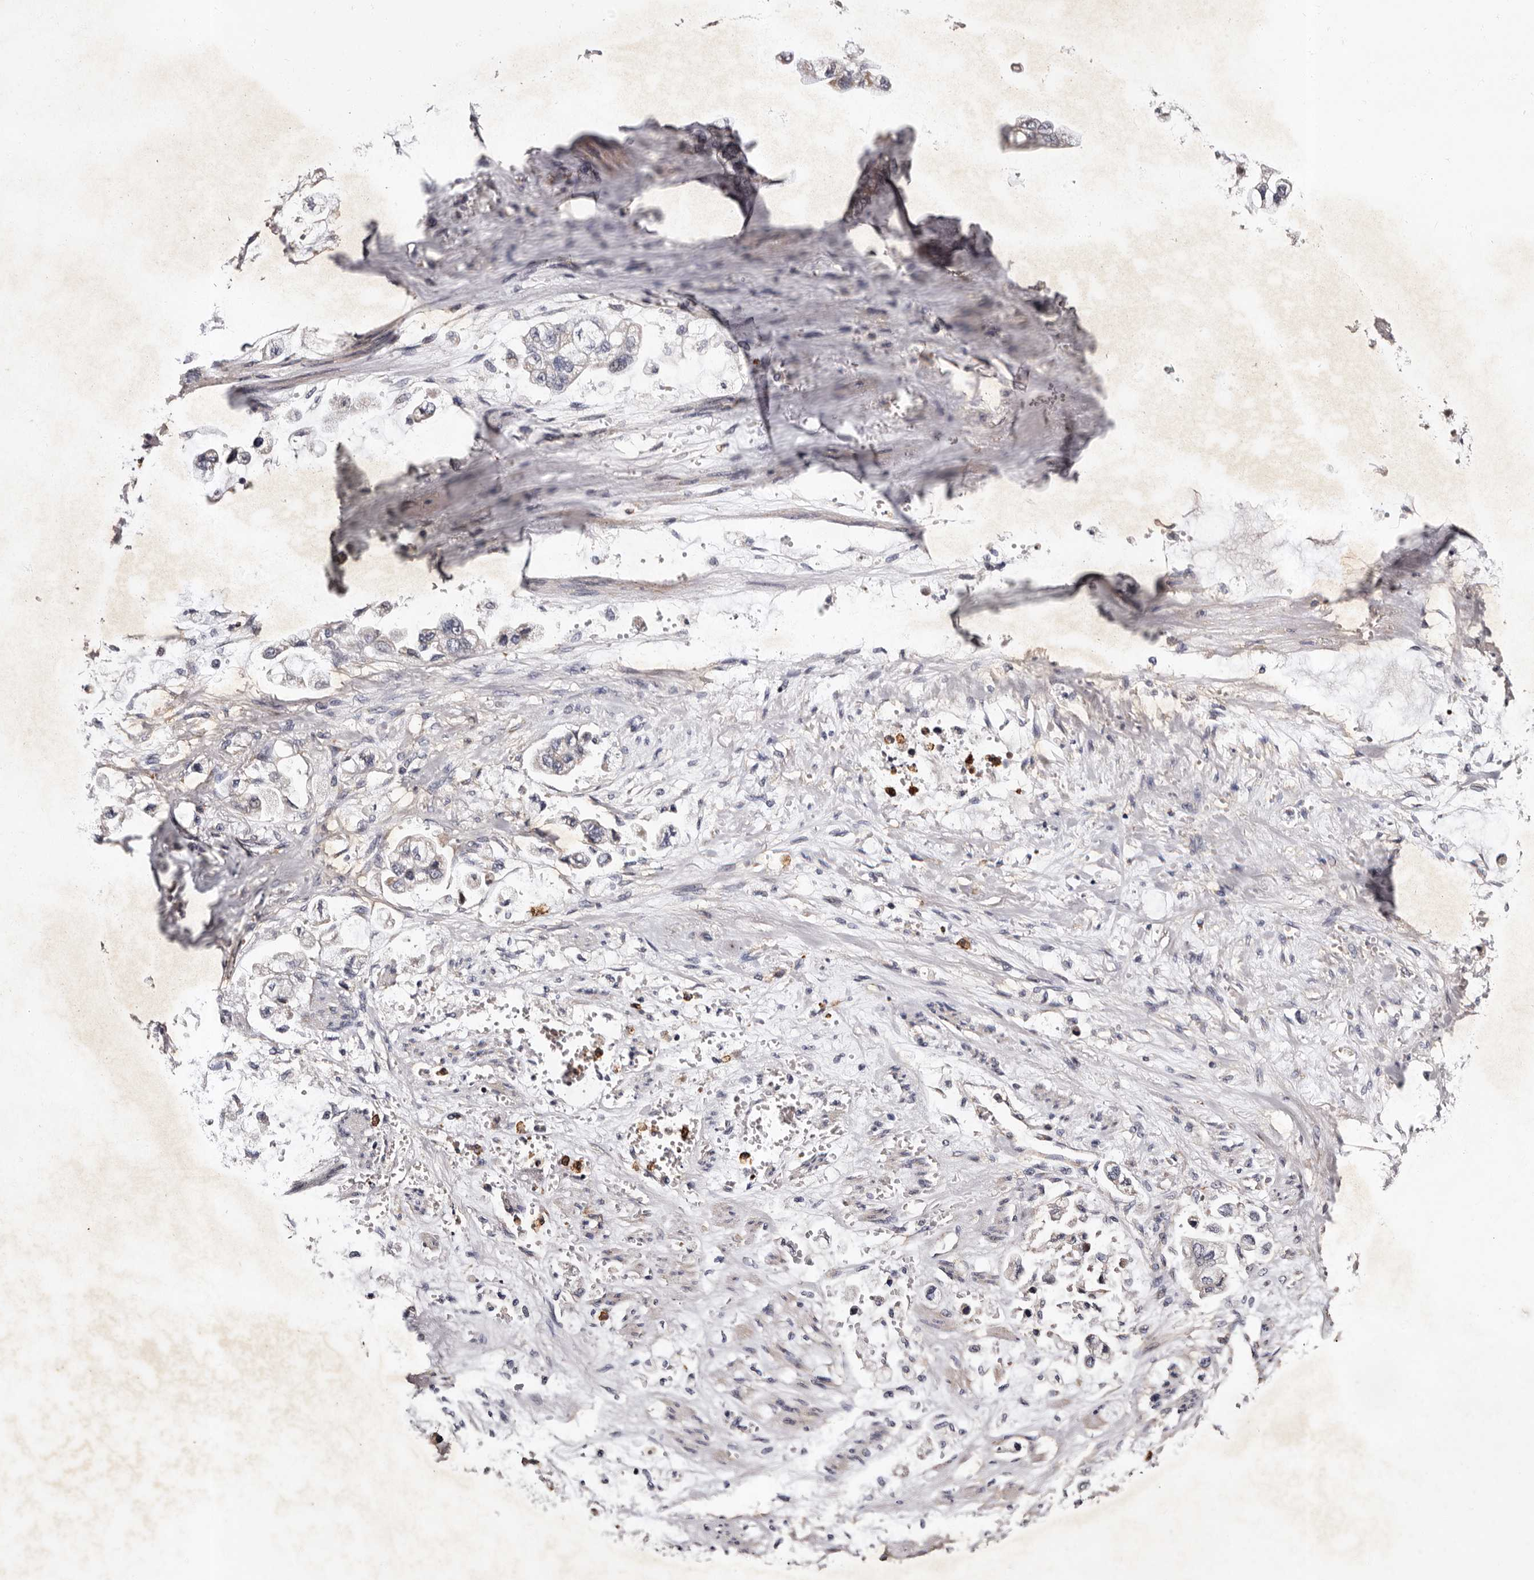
{"staining": {"intensity": "negative", "quantity": "none", "location": "none"}, "tissue": "stomach cancer", "cell_type": "Tumor cells", "image_type": "cancer", "snomed": [{"axis": "morphology", "description": "Adenocarcinoma, NOS"}, {"axis": "topography", "description": "Stomach"}], "caption": "An image of human adenocarcinoma (stomach) is negative for staining in tumor cells.", "gene": "ADCK5", "patient": {"sex": "male", "age": 62}}